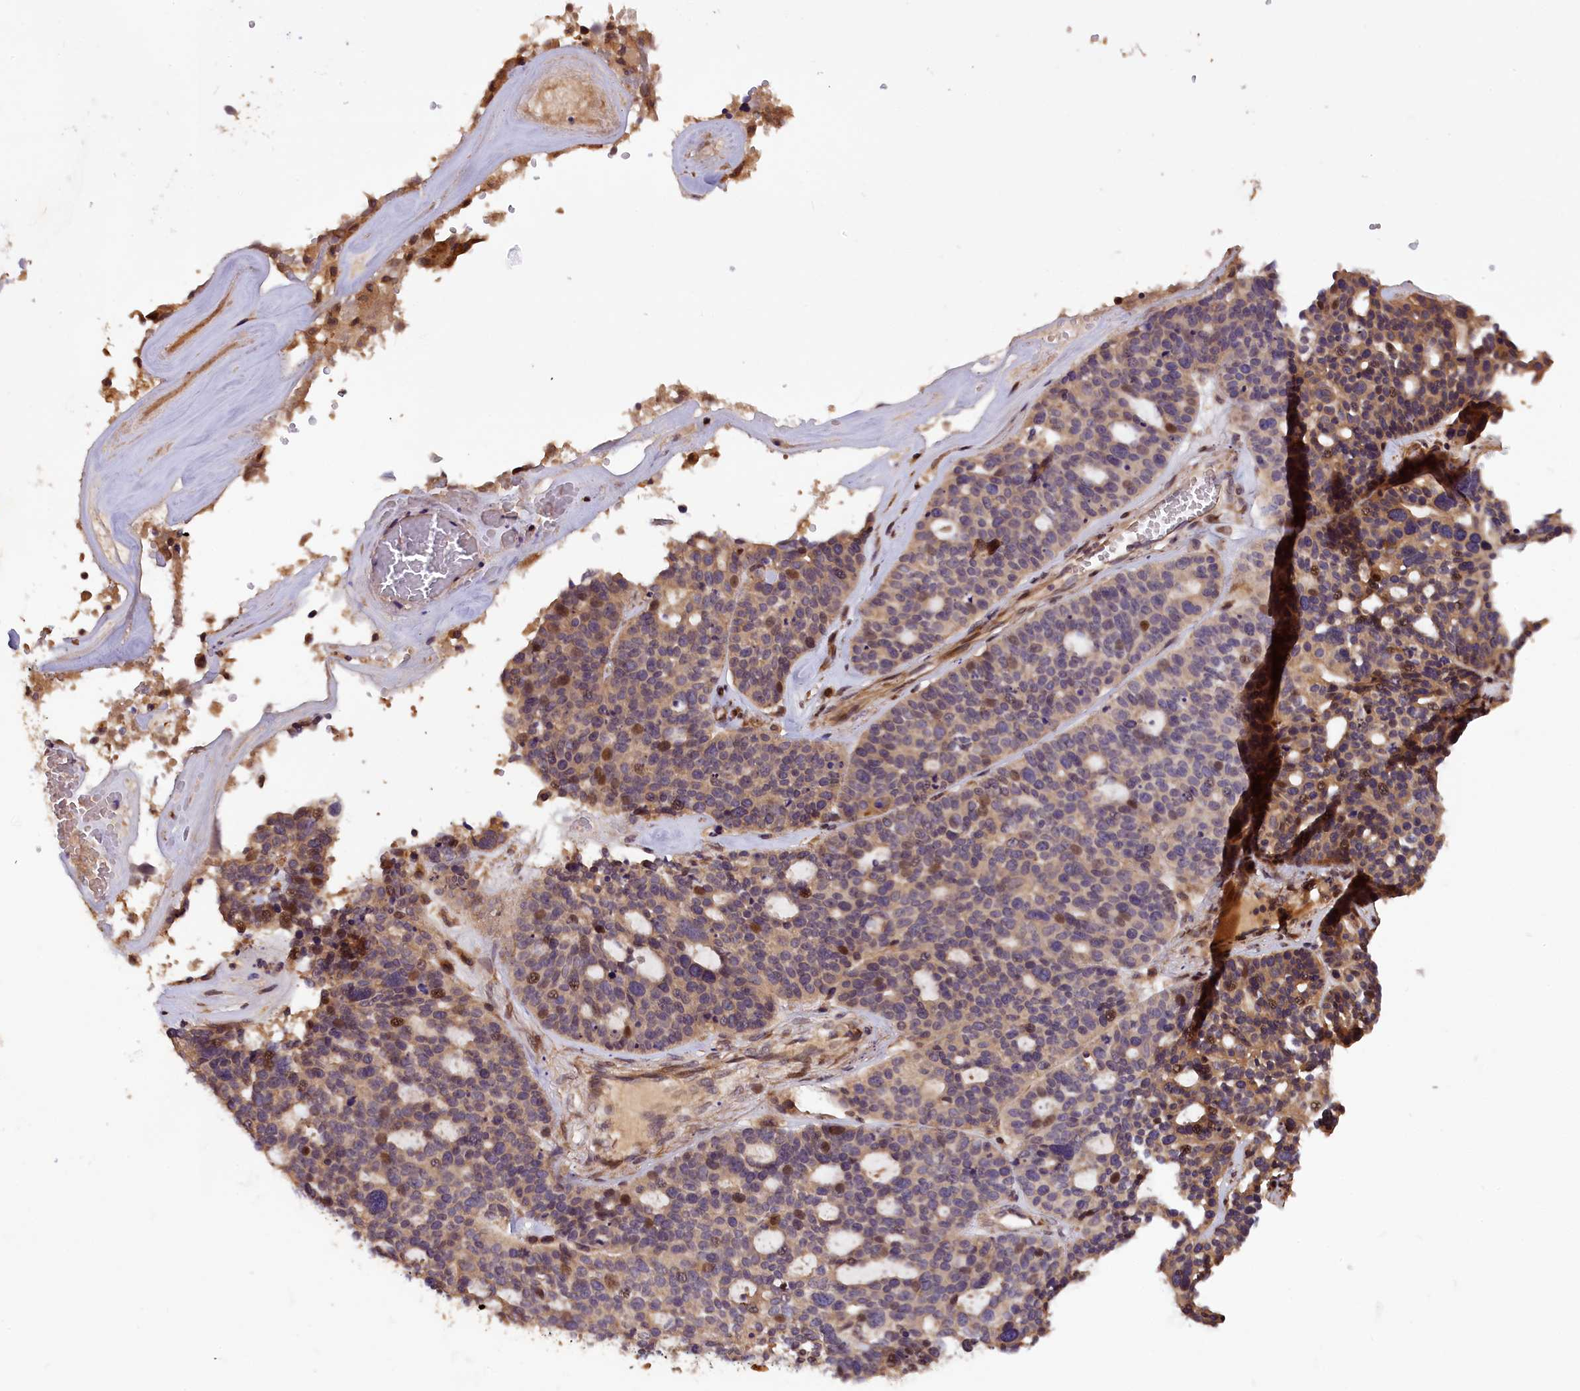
{"staining": {"intensity": "weak", "quantity": "25%-75%", "location": "cytoplasmic/membranous,nuclear"}, "tissue": "ovarian cancer", "cell_type": "Tumor cells", "image_type": "cancer", "snomed": [{"axis": "morphology", "description": "Cystadenocarcinoma, serous, NOS"}, {"axis": "topography", "description": "Ovary"}], "caption": "Ovarian serous cystadenocarcinoma stained with immunohistochemistry demonstrates weak cytoplasmic/membranous and nuclear staining in about 25%-75% of tumor cells. The staining was performed using DAB, with brown indicating positive protein expression. Nuclei are stained blue with hematoxylin.", "gene": "DNAJB9", "patient": {"sex": "female", "age": 59}}